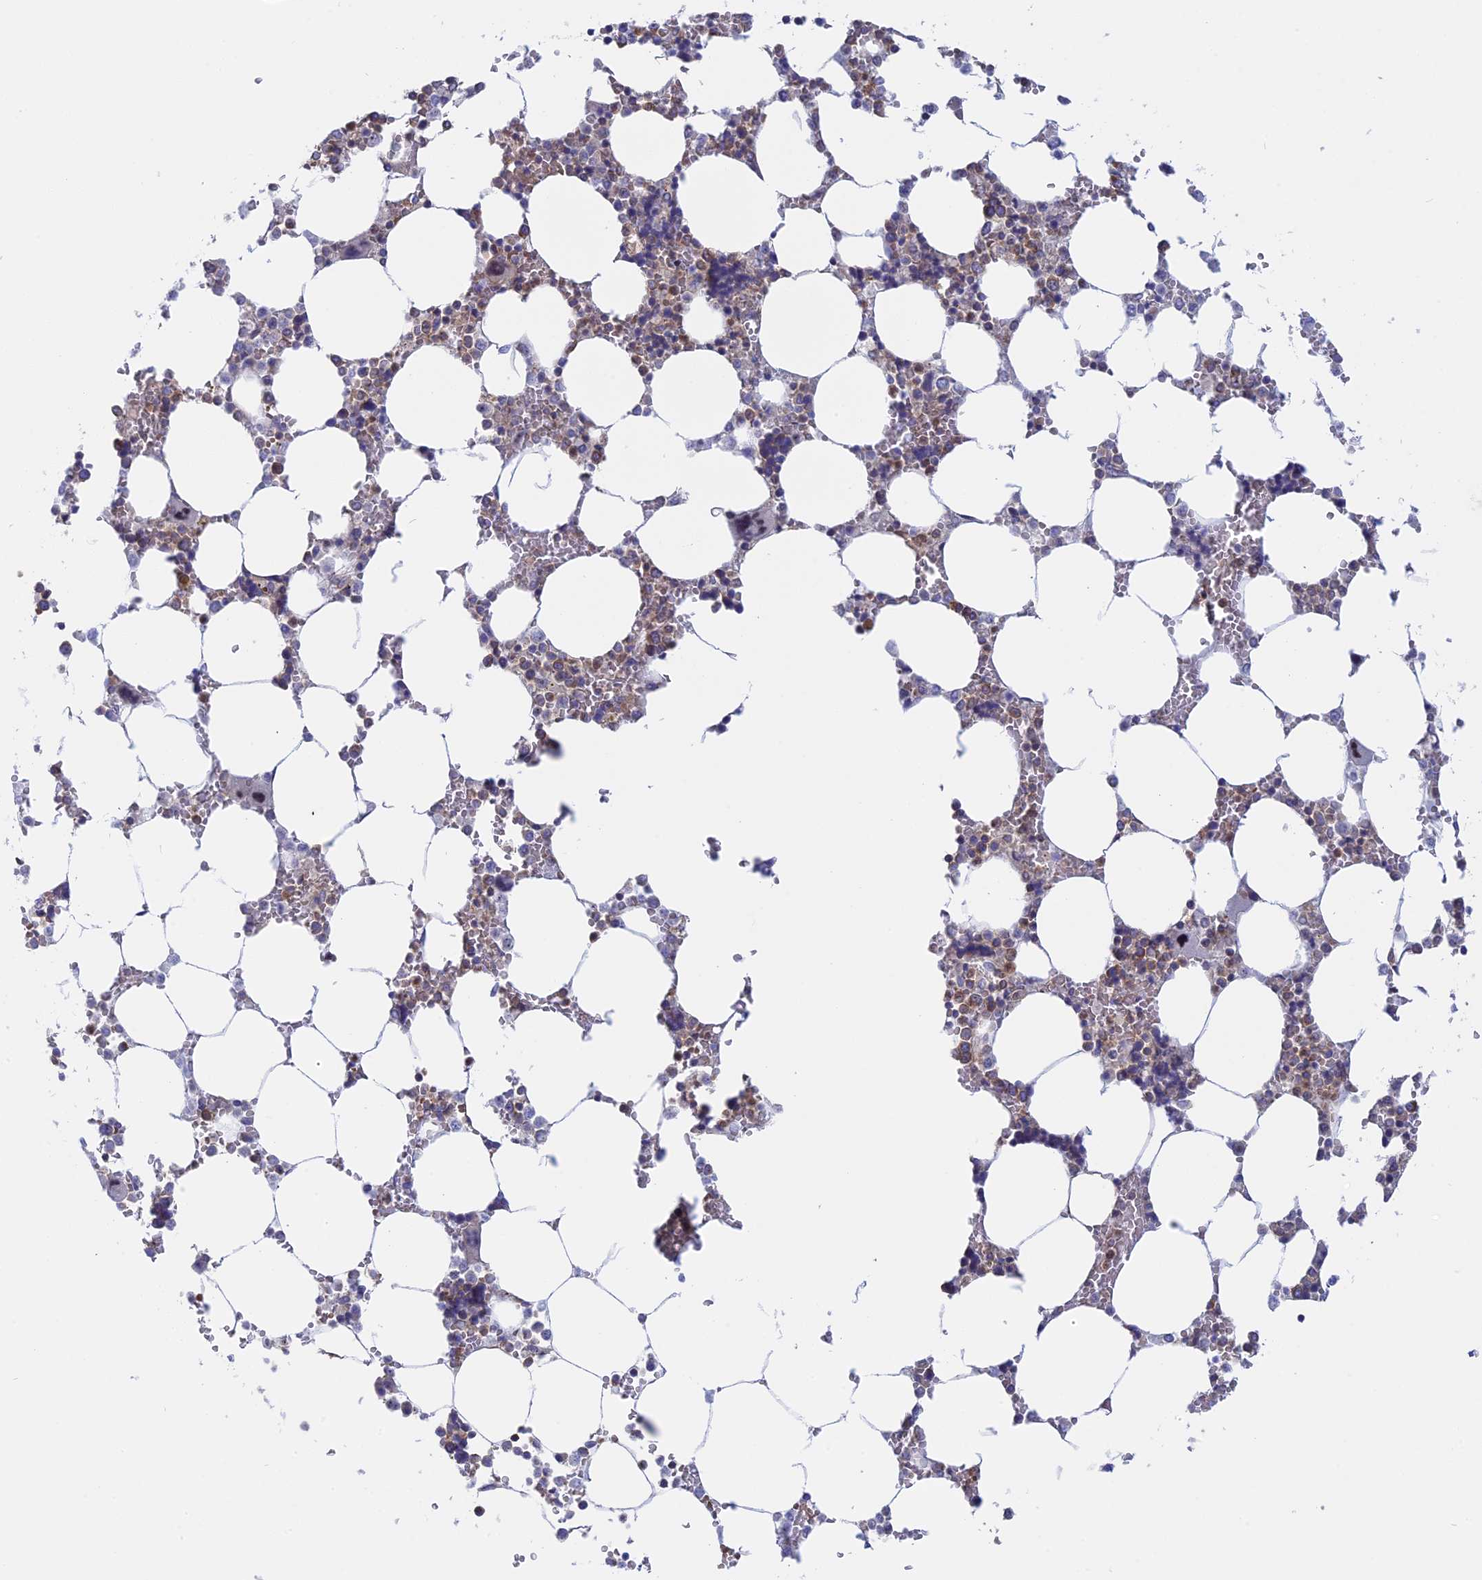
{"staining": {"intensity": "strong", "quantity": "25%-75%", "location": "cytoplasmic/membranous"}, "tissue": "bone marrow", "cell_type": "Hematopoietic cells", "image_type": "normal", "snomed": [{"axis": "morphology", "description": "Normal tissue, NOS"}, {"axis": "topography", "description": "Bone marrow"}], "caption": "Immunohistochemical staining of unremarkable human bone marrow reveals 25%-75% levels of strong cytoplasmic/membranous protein expression in about 25%-75% of hematopoietic cells.", "gene": "GMIP", "patient": {"sex": "male", "age": 64}}